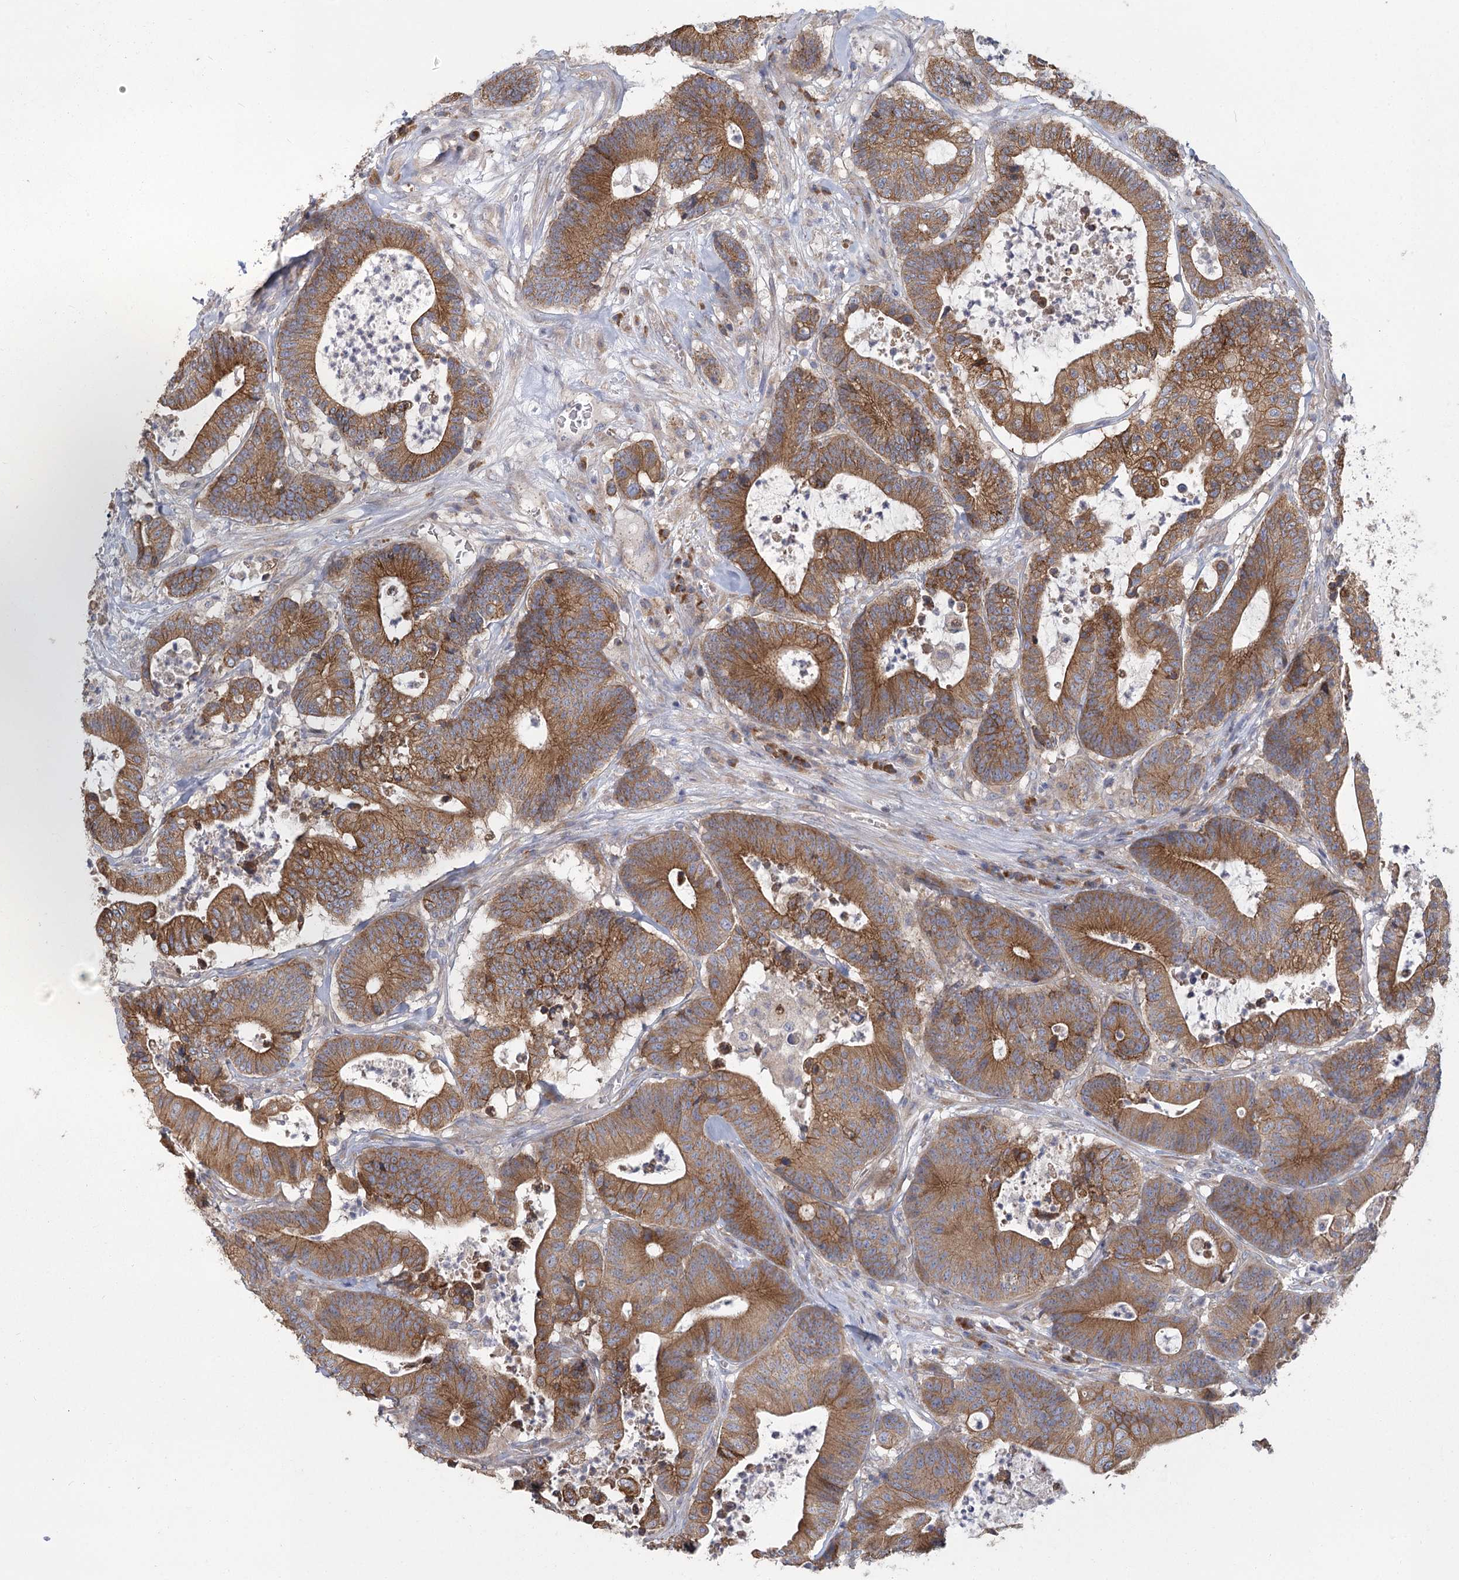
{"staining": {"intensity": "moderate", "quantity": ">75%", "location": "cytoplasmic/membranous"}, "tissue": "colorectal cancer", "cell_type": "Tumor cells", "image_type": "cancer", "snomed": [{"axis": "morphology", "description": "Adenocarcinoma, NOS"}, {"axis": "topography", "description": "Colon"}], "caption": "Protein staining of adenocarcinoma (colorectal) tissue shows moderate cytoplasmic/membranous positivity in about >75% of tumor cells.", "gene": "CNTLN", "patient": {"sex": "female", "age": 84}}